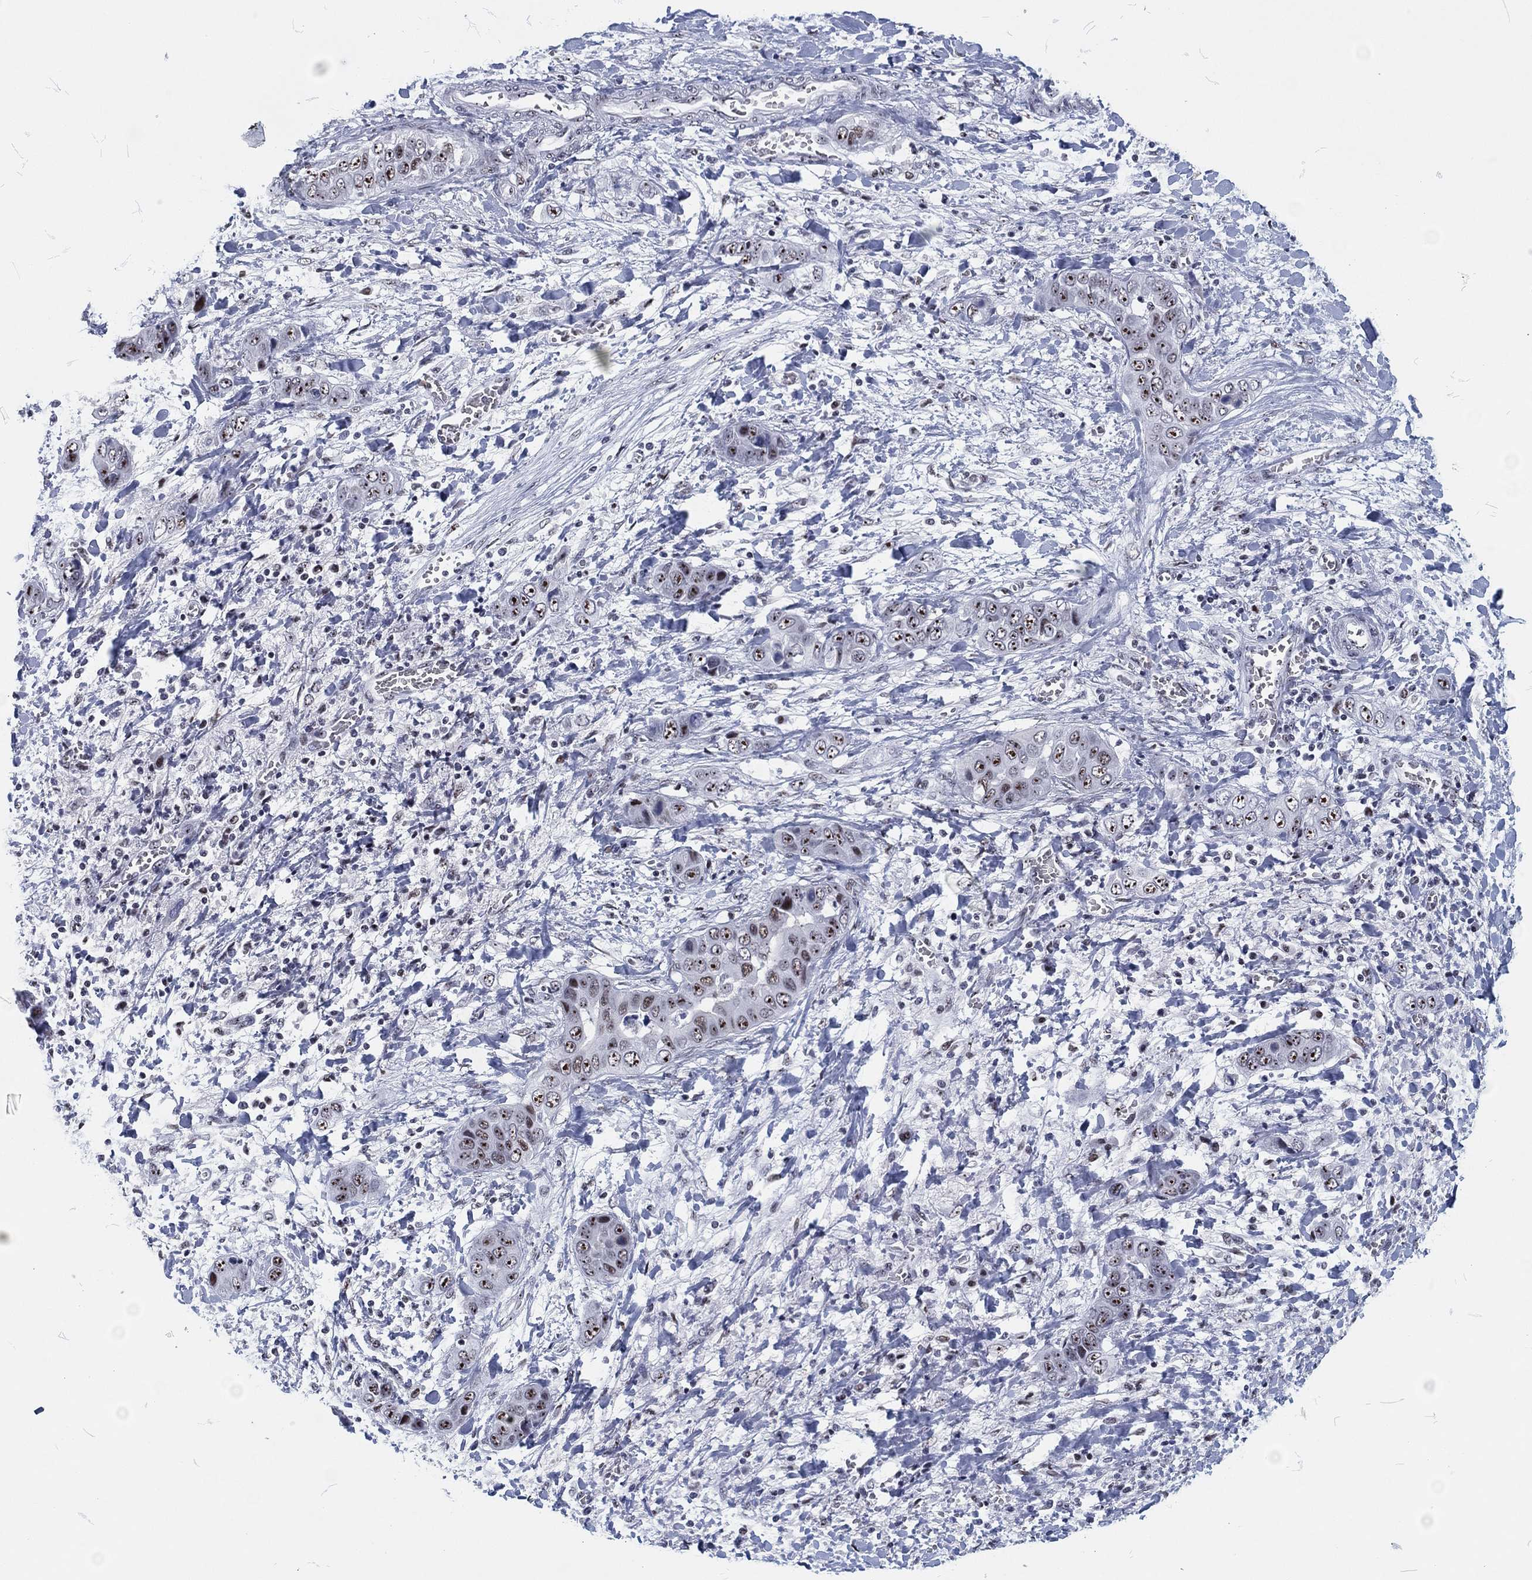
{"staining": {"intensity": "moderate", "quantity": "<25%", "location": "nuclear"}, "tissue": "liver cancer", "cell_type": "Tumor cells", "image_type": "cancer", "snomed": [{"axis": "morphology", "description": "Cholangiocarcinoma"}, {"axis": "topography", "description": "Liver"}], "caption": "There is low levels of moderate nuclear positivity in tumor cells of liver cholangiocarcinoma, as demonstrated by immunohistochemical staining (brown color).", "gene": "MAPK8IP1", "patient": {"sex": "female", "age": 52}}